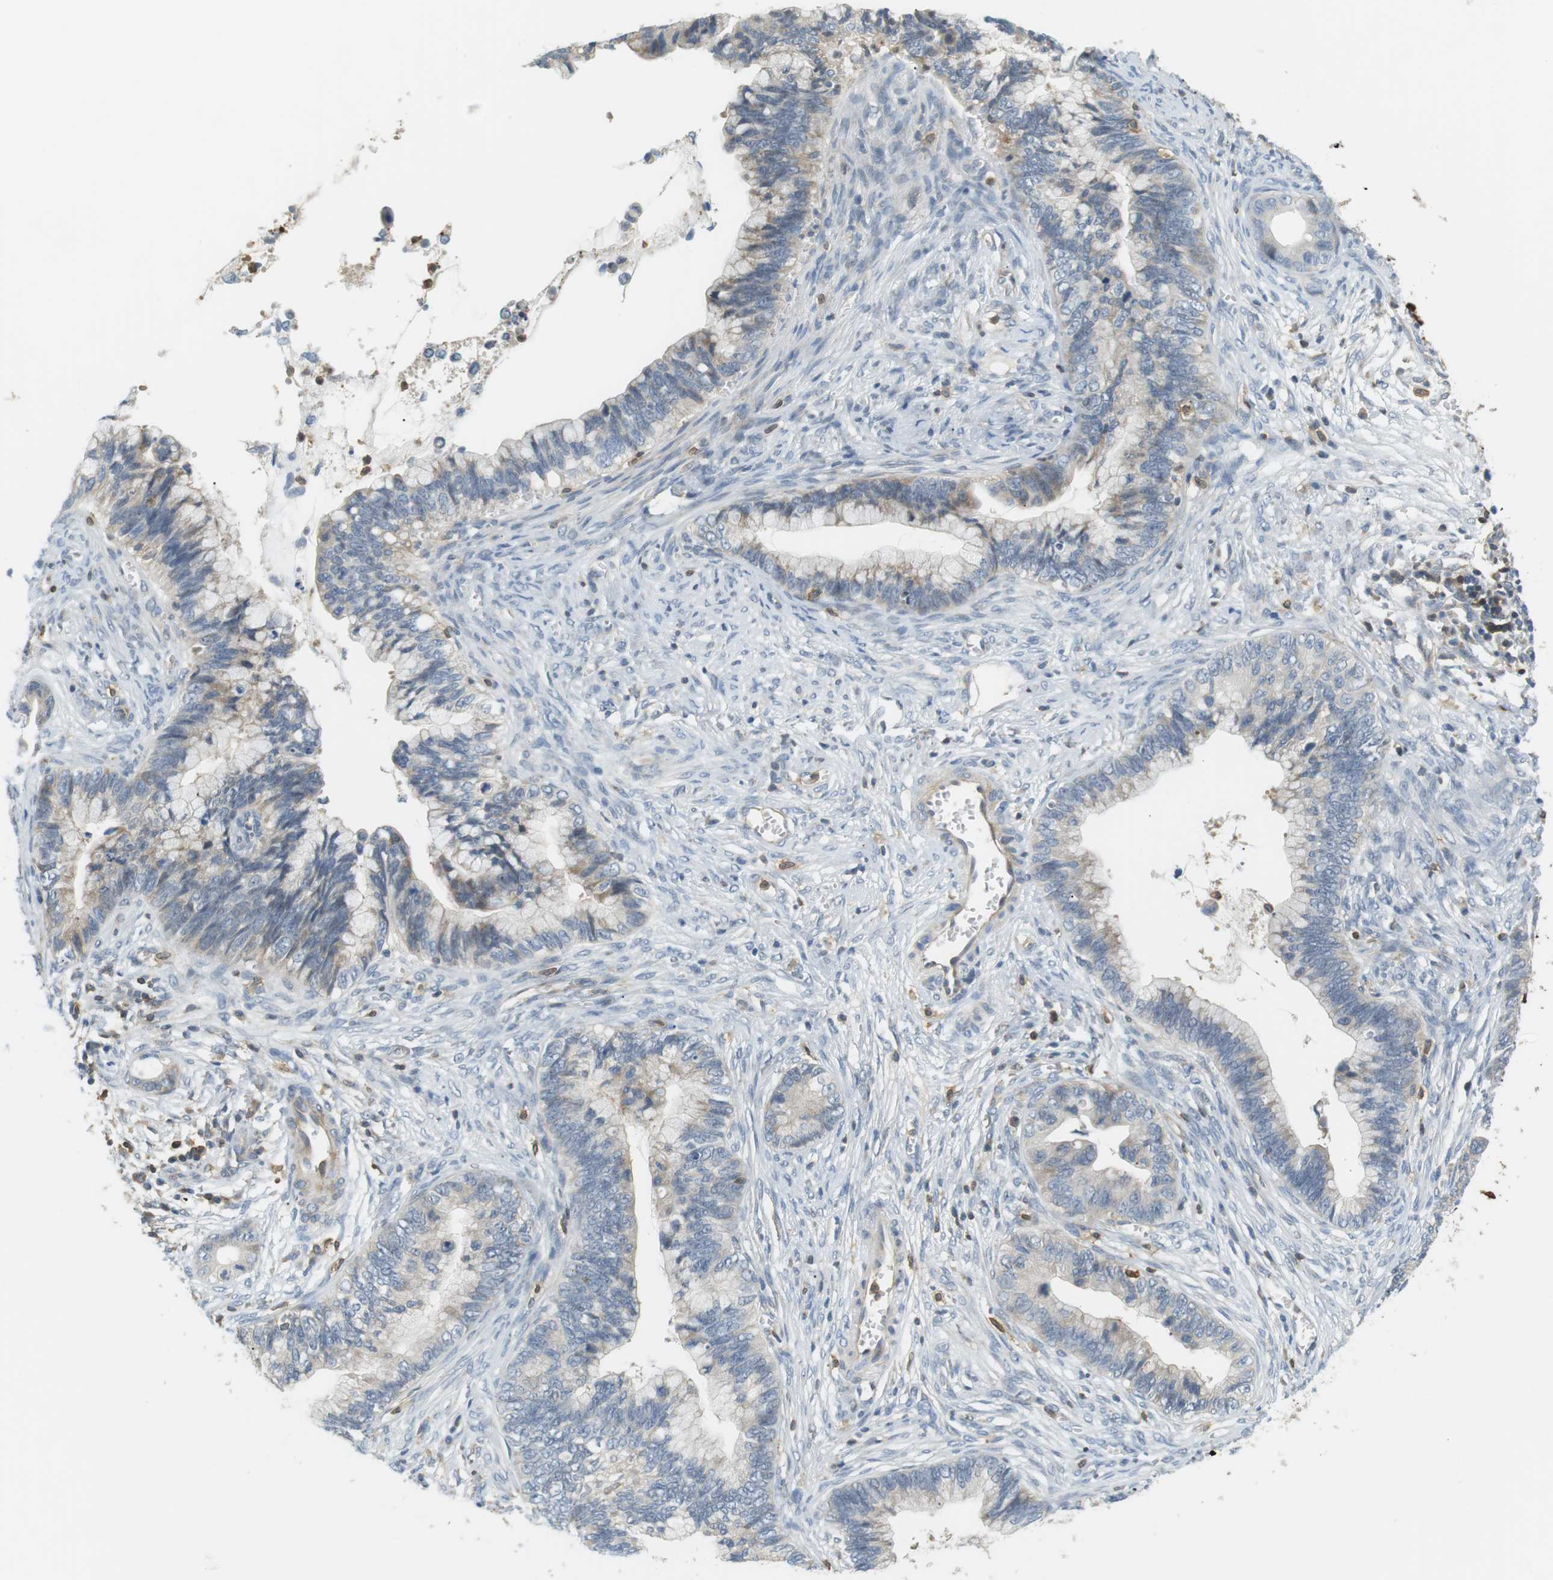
{"staining": {"intensity": "negative", "quantity": "none", "location": "none"}, "tissue": "cervical cancer", "cell_type": "Tumor cells", "image_type": "cancer", "snomed": [{"axis": "morphology", "description": "Adenocarcinoma, NOS"}, {"axis": "topography", "description": "Cervix"}], "caption": "The micrograph exhibits no significant positivity in tumor cells of cervical cancer (adenocarcinoma). The staining is performed using DAB (3,3'-diaminobenzidine) brown chromogen with nuclei counter-stained in using hematoxylin.", "gene": "P2RY1", "patient": {"sex": "female", "age": 44}}